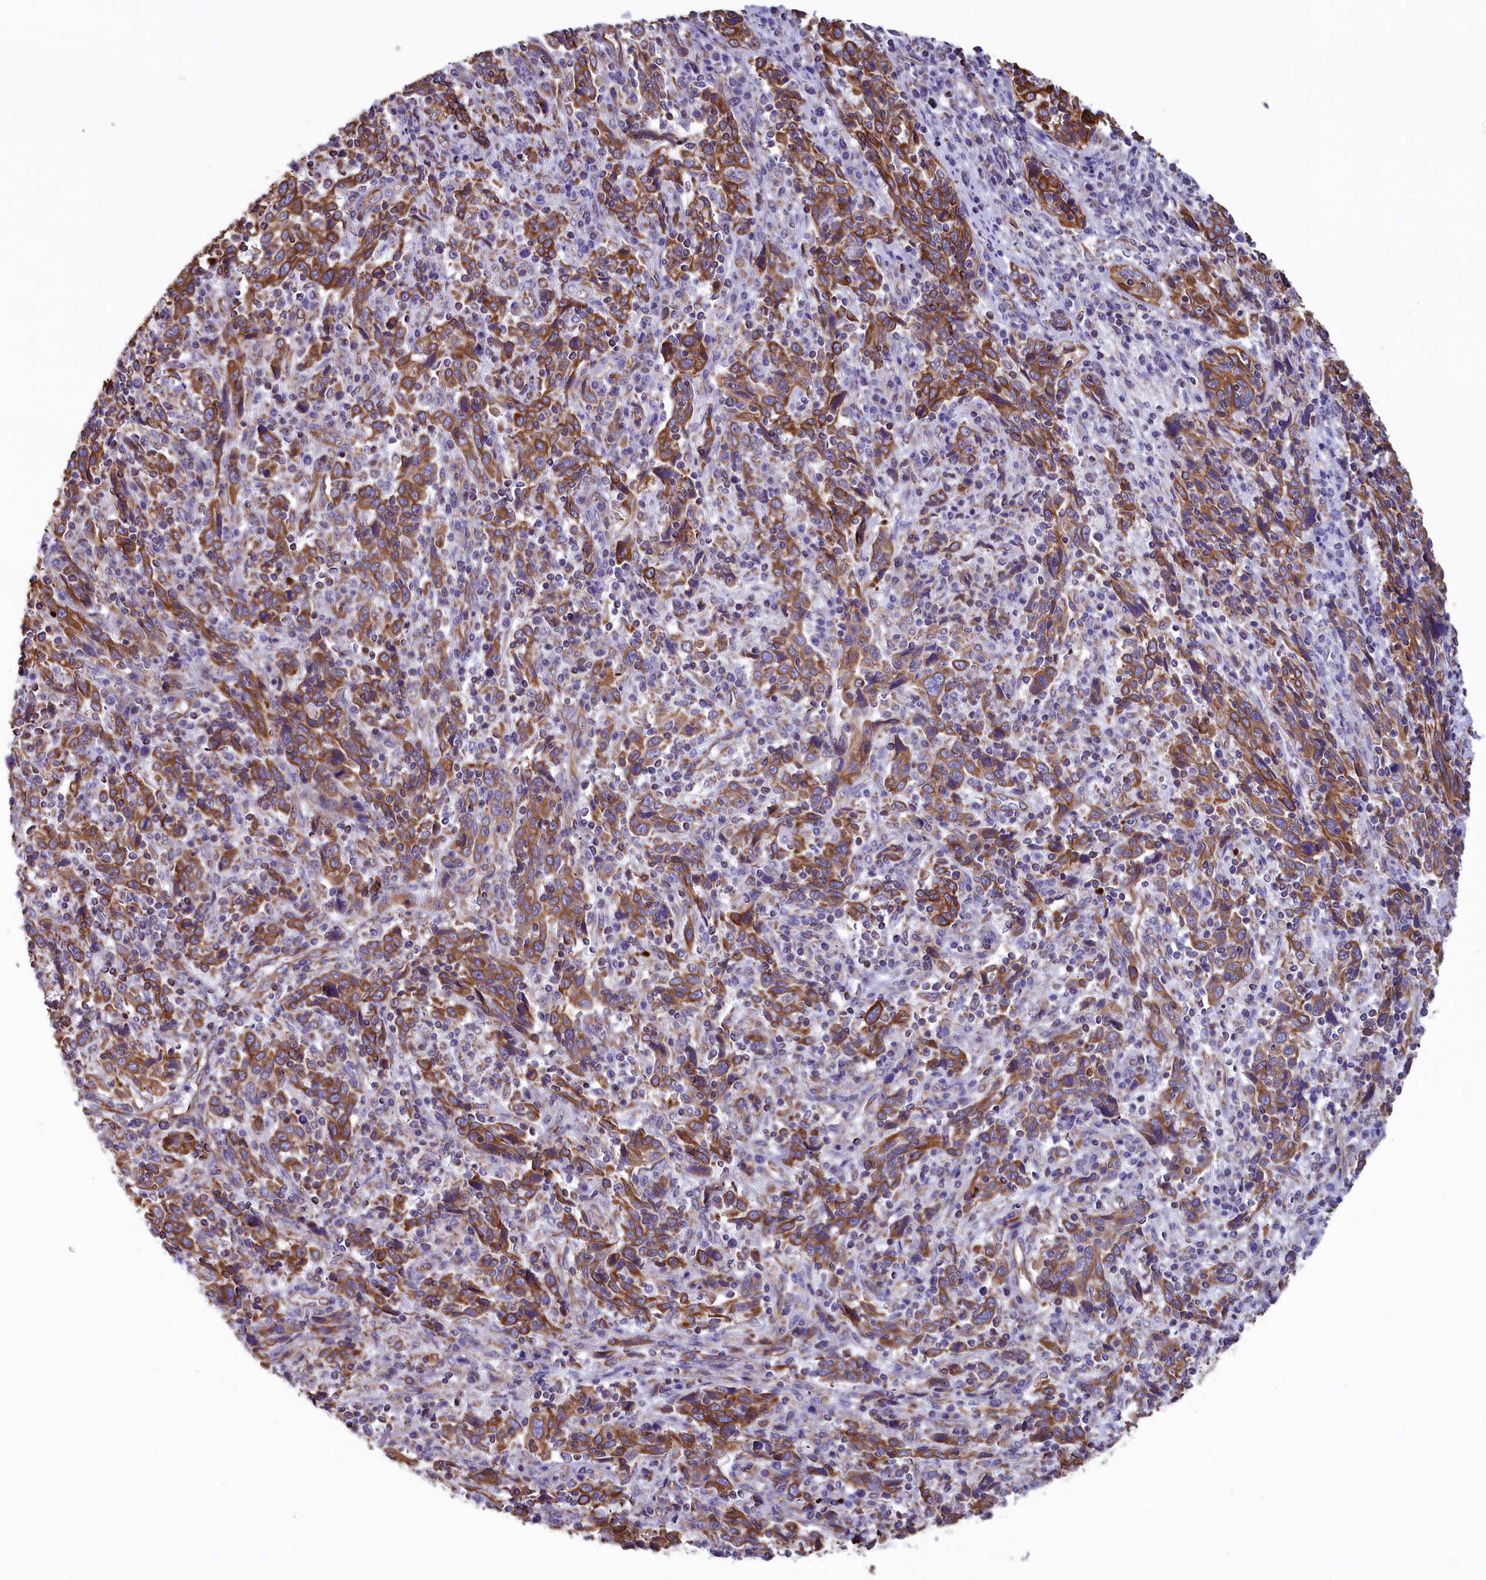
{"staining": {"intensity": "strong", "quantity": ">75%", "location": "cytoplasmic/membranous"}, "tissue": "cervical cancer", "cell_type": "Tumor cells", "image_type": "cancer", "snomed": [{"axis": "morphology", "description": "Squamous cell carcinoma, NOS"}, {"axis": "topography", "description": "Cervix"}], "caption": "IHC histopathology image of neoplastic tissue: human cervical squamous cell carcinoma stained using immunohistochemistry reveals high levels of strong protein expression localized specifically in the cytoplasmic/membranous of tumor cells, appearing as a cytoplasmic/membranous brown color.", "gene": "GATB", "patient": {"sex": "female", "age": 46}}